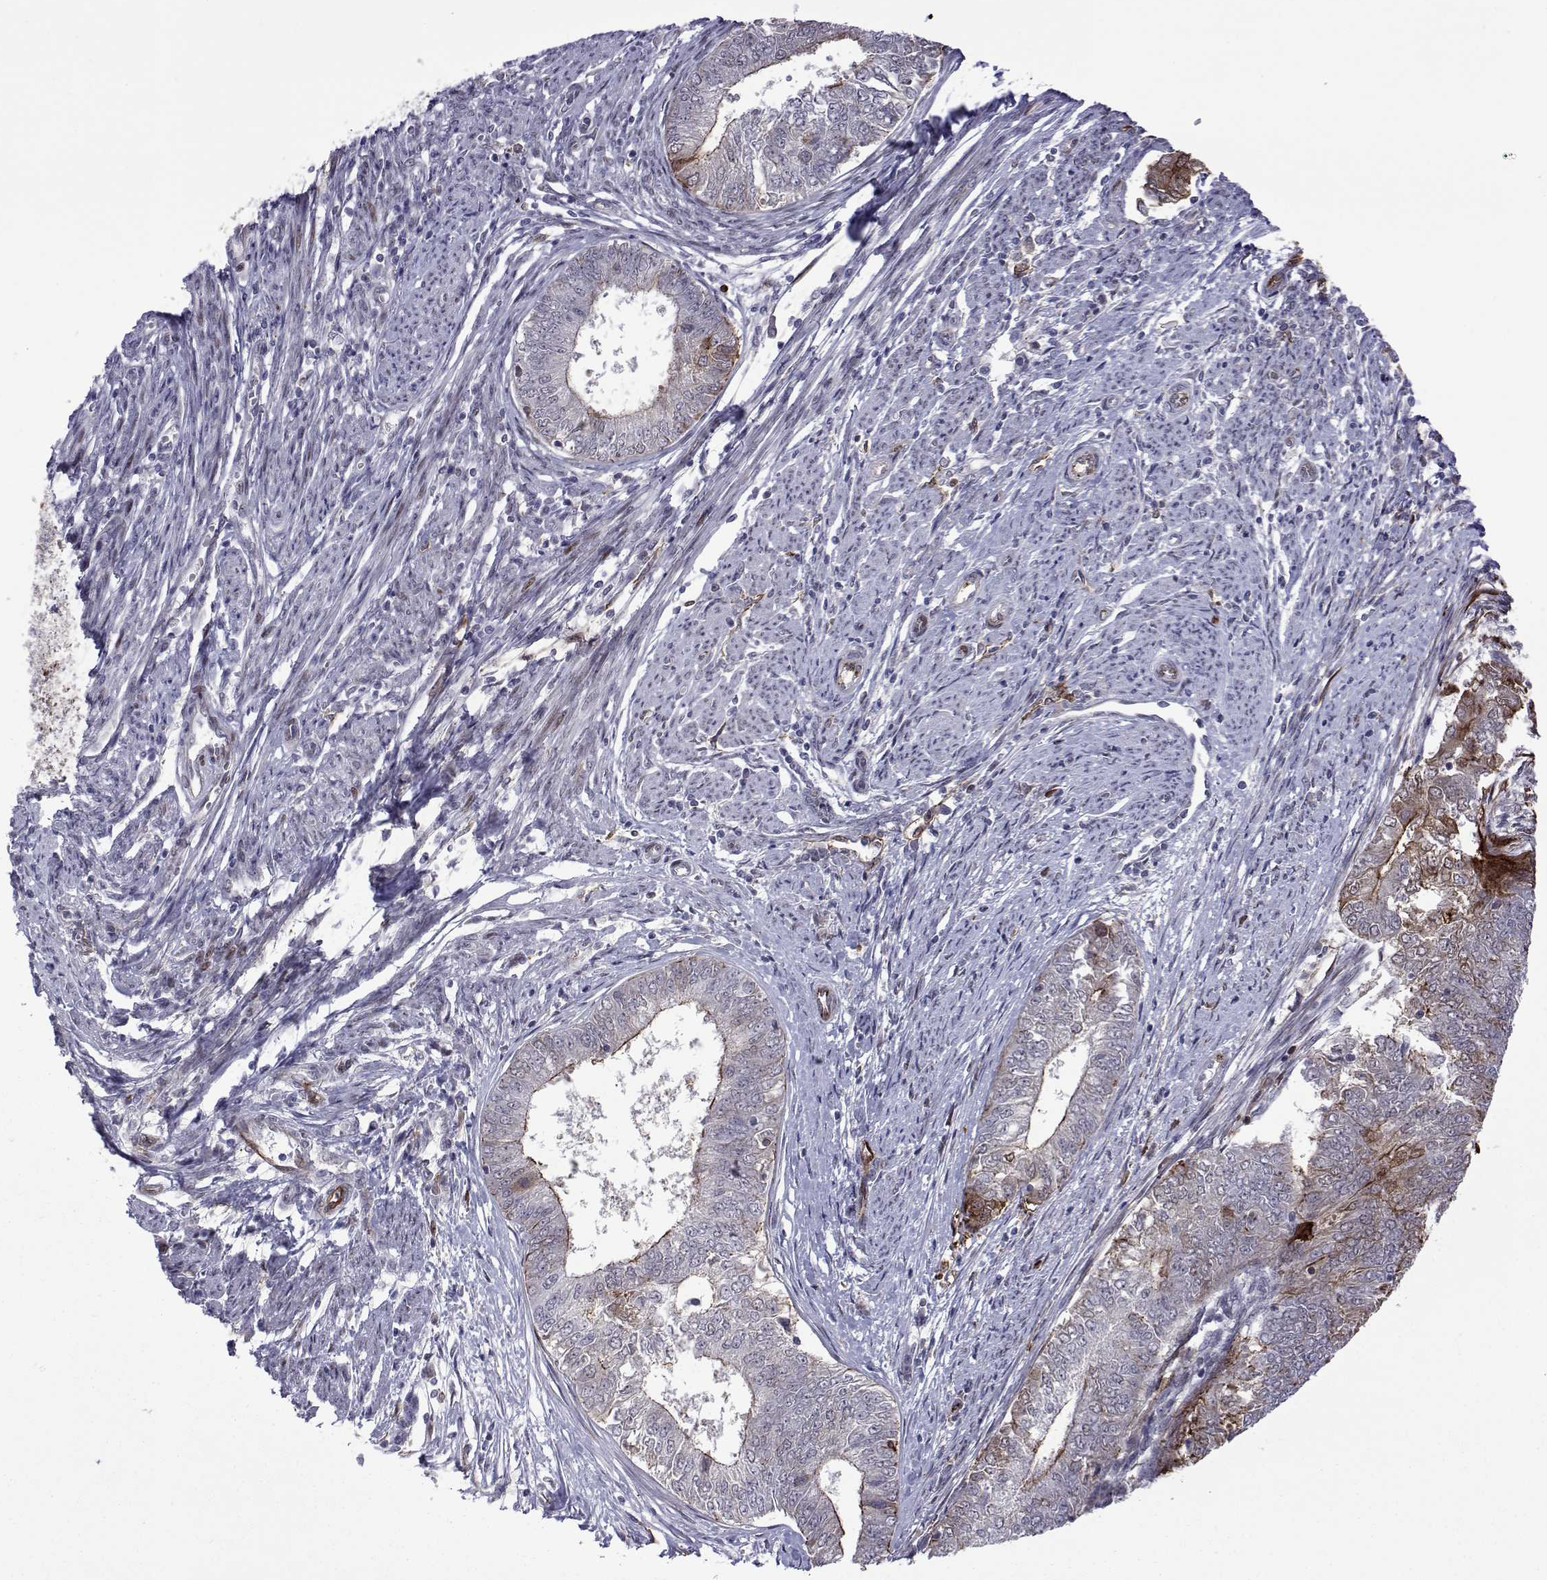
{"staining": {"intensity": "moderate", "quantity": "<25%", "location": "cytoplasmic/membranous"}, "tissue": "endometrial cancer", "cell_type": "Tumor cells", "image_type": "cancer", "snomed": [{"axis": "morphology", "description": "Adenocarcinoma, NOS"}, {"axis": "topography", "description": "Endometrium"}], "caption": "High-power microscopy captured an immunohistochemistry micrograph of adenocarcinoma (endometrial), revealing moderate cytoplasmic/membranous positivity in about <25% of tumor cells.", "gene": "EFCAB3", "patient": {"sex": "female", "age": 62}}